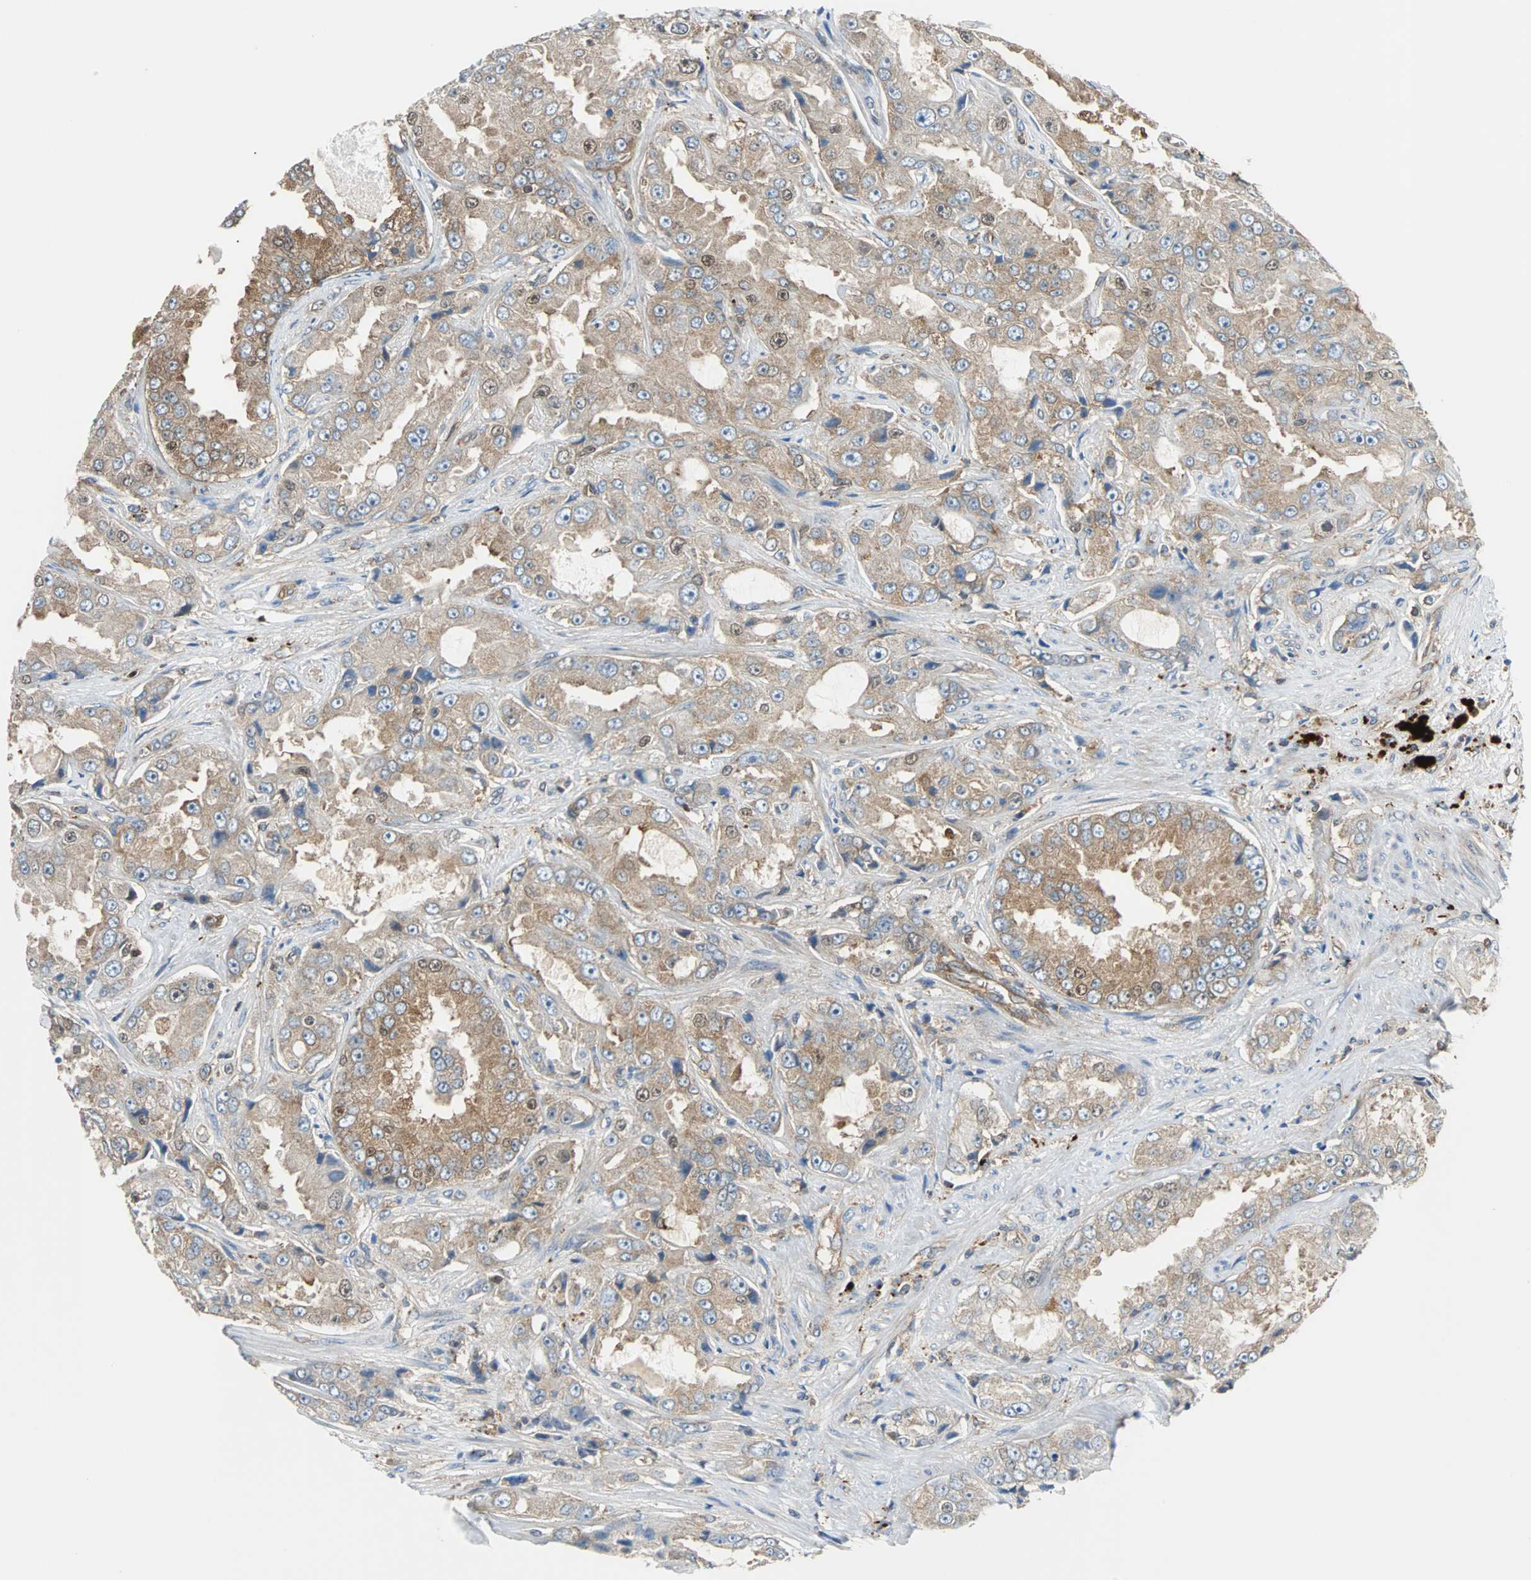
{"staining": {"intensity": "moderate", "quantity": ">75%", "location": "cytoplasmic/membranous"}, "tissue": "prostate cancer", "cell_type": "Tumor cells", "image_type": "cancer", "snomed": [{"axis": "morphology", "description": "Adenocarcinoma, High grade"}, {"axis": "topography", "description": "Prostate"}], "caption": "Immunohistochemistry (IHC) histopathology image of neoplastic tissue: human prostate cancer stained using immunohistochemistry reveals medium levels of moderate protein expression localized specifically in the cytoplasmic/membranous of tumor cells, appearing as a cytoplasmic/membranous brown color.", "gene": "RELA", "patient": {"sex": "male", "age": 73}}